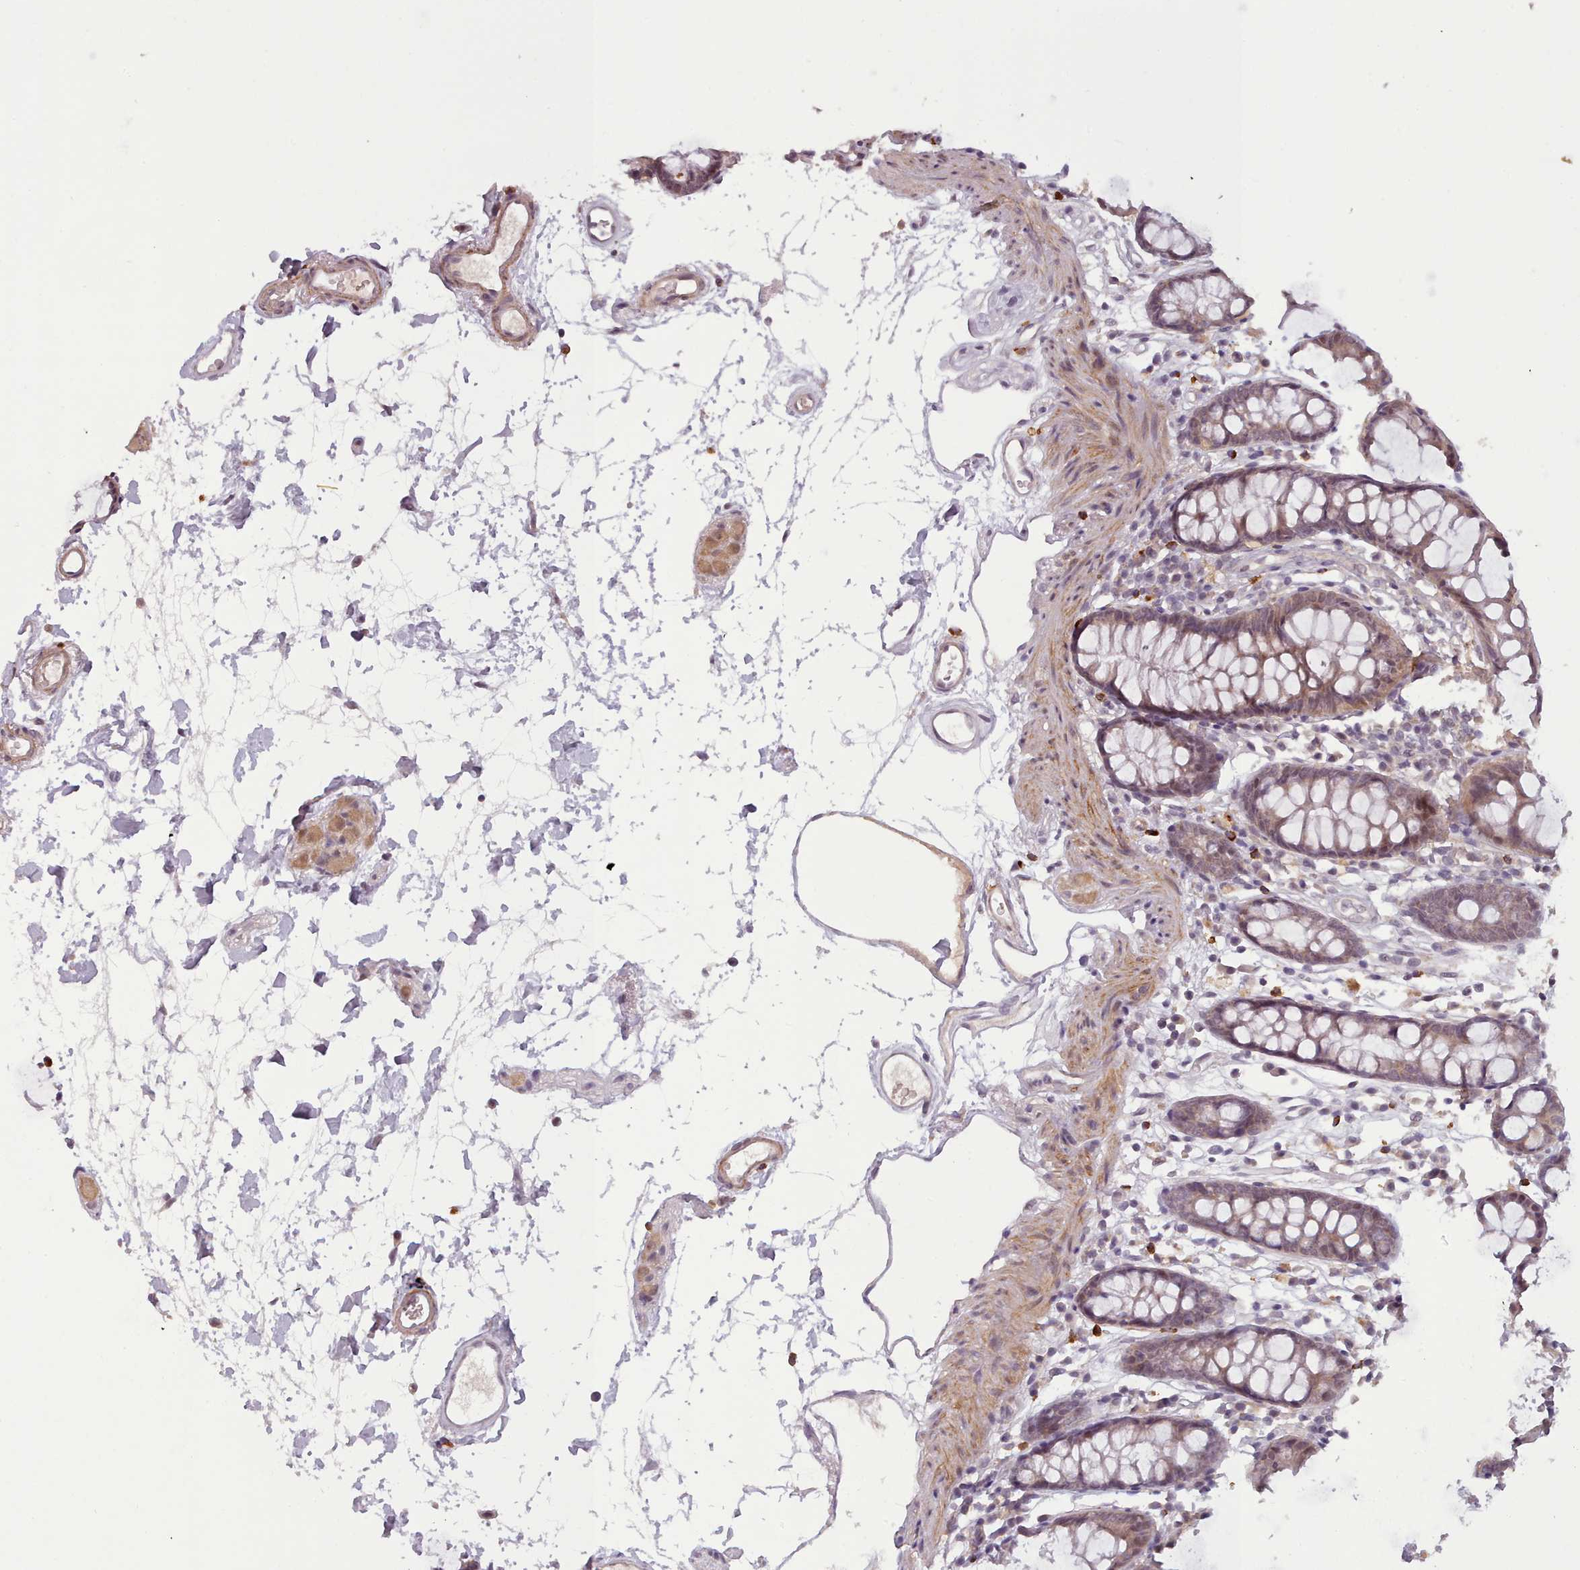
{"staining": {"intensity": "moderate", "quantity": ">75%", "location": "cytoplasmic/membranous,nuclear"}, "tissue": "colon", "cell_type": "Endothelial cells", "image_type": "normal", "snomed": [{"axis": "morphology", "description": "Normal tissue, NOS"}, {"axis": "topography", "description": "Colon"}], "caption": "This micrograph shows benign colon stained with IHC to label a protein in brown. The cytoplasmic/membranous,nuclear of endothelial cells show moderate positivity for the protein. Nuclei are counter-stained blue.", "gene": "CDC6", "patient": {"sex": "female", "age": 84}}